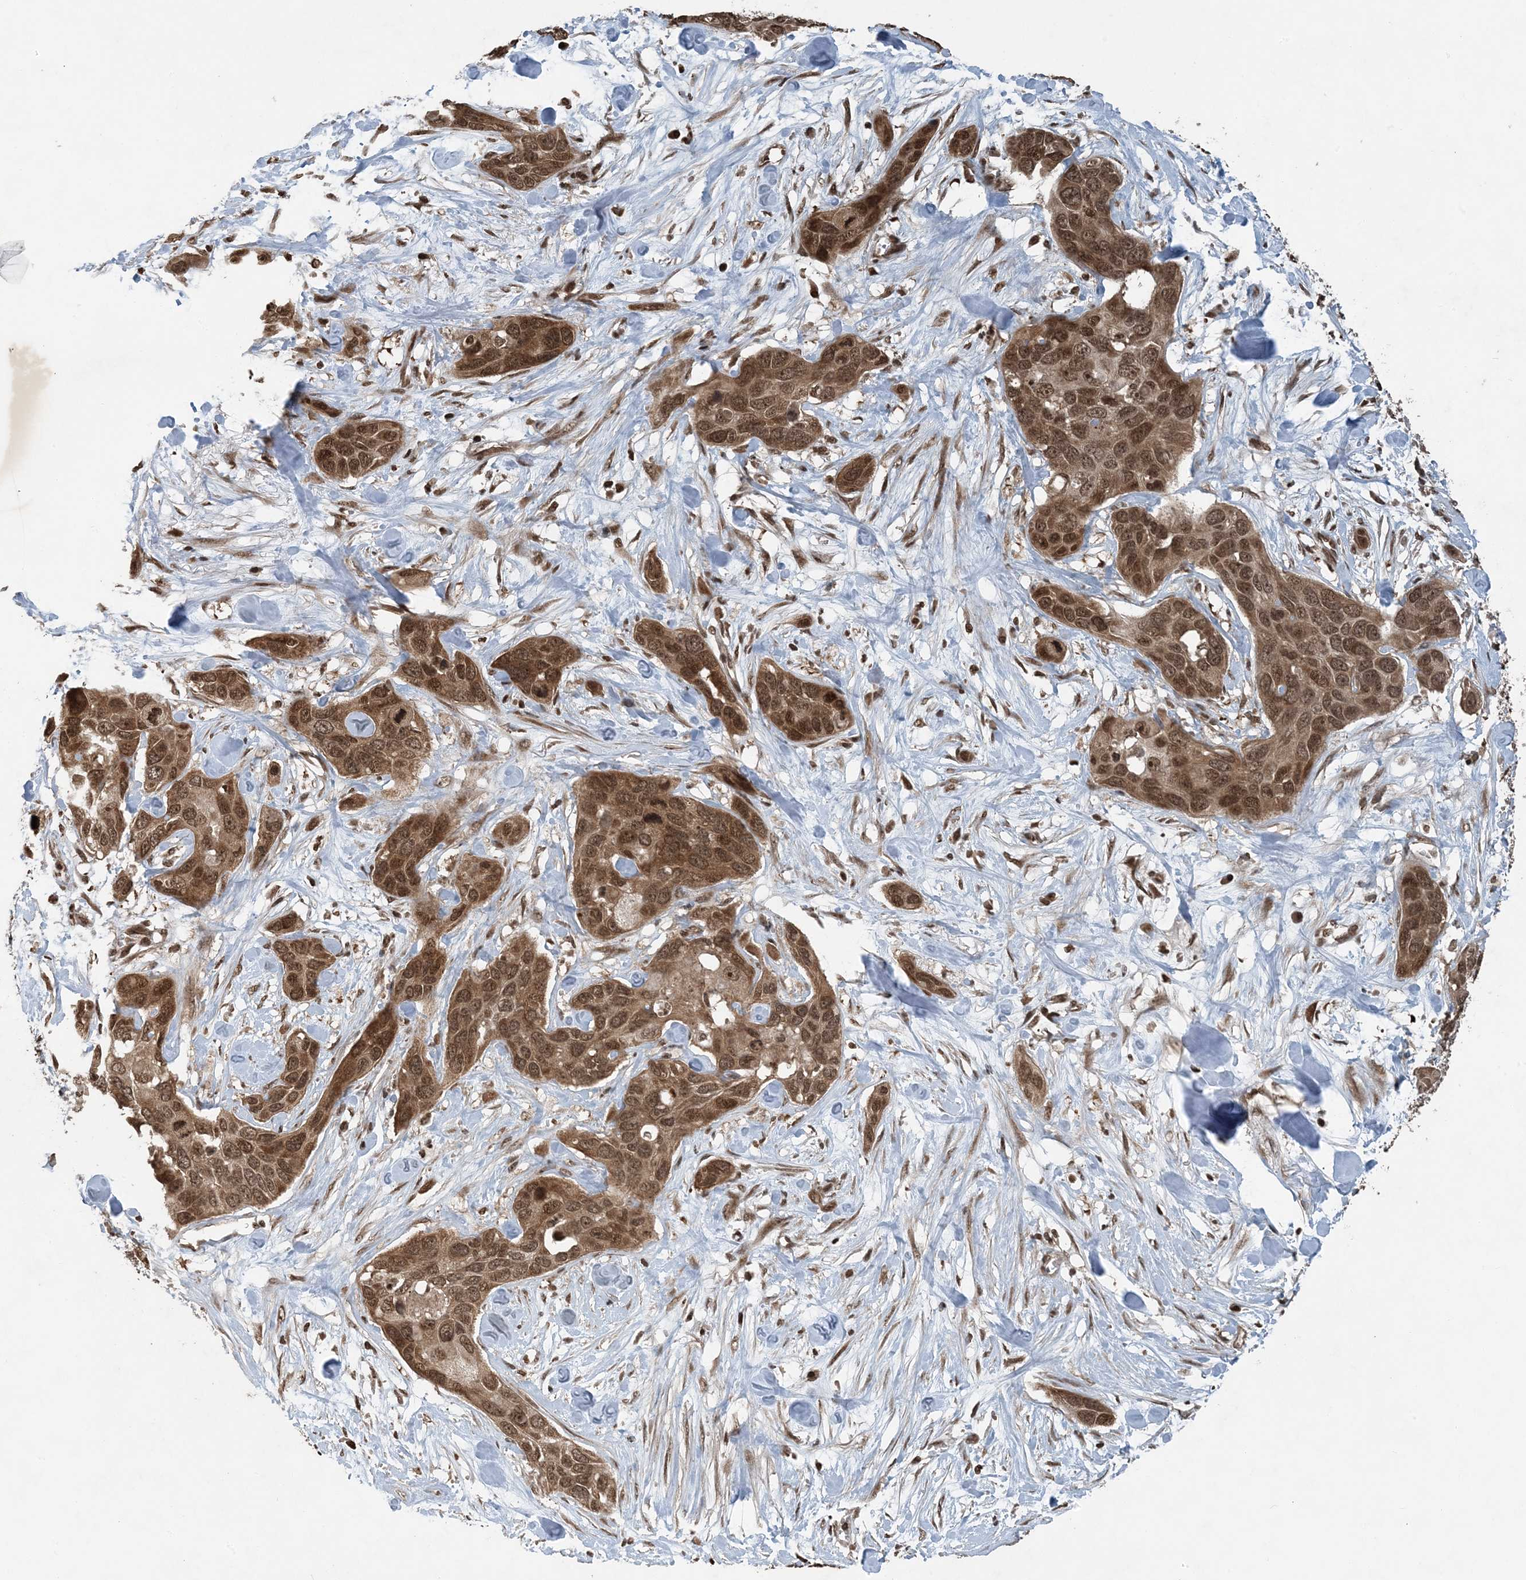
{"staining": {"intensity": "moderate", "quantity": ">75%", "location": "cytoplasmic/membranous,nuclear"}, "tissue": "pancreatic cancer", "cell_type": "Tumor cells", "image_type": "cancer", "snomed": [{"axis": "morphology", "description": "Adenocarcinoma, NOS"}, {"axis": "topography", "description": "Pancreas"}], "caption": "IHC (DAB) staining of adenocarcinoma (pancreatic) shows moderate cytoplasmic/membranous and nuclear protein expression in approximately >75% of tumor cells. The staining is performed using DAB brown chromogen to label protein expression. The nuclei are counter-stained blue using hematoxylin.", "gene": "ZFAND2B", "patient": {"sex": "female", "age": 60}}